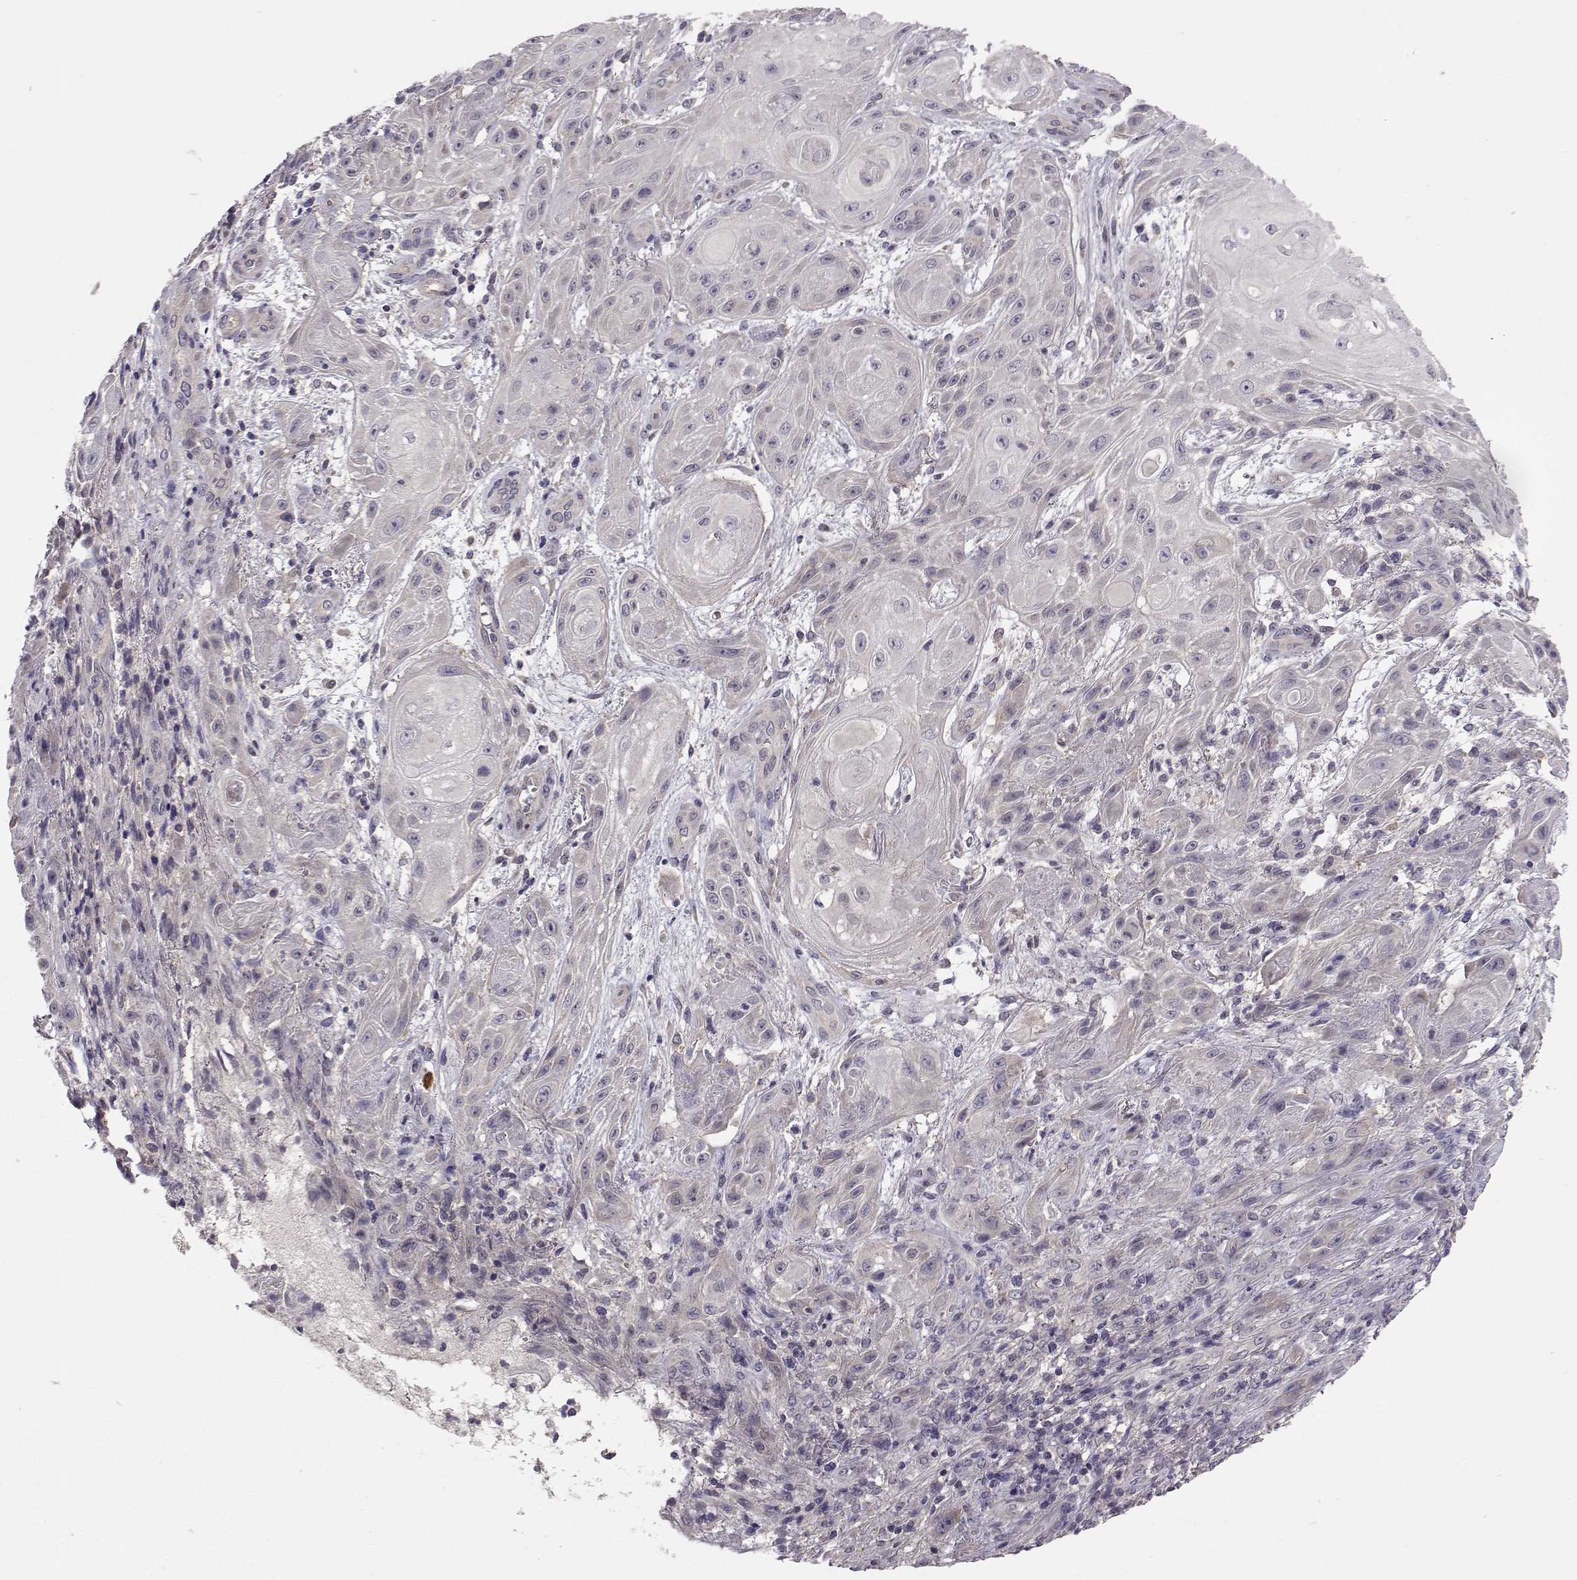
{"staining": {"intensity": "negative", "quantity": "none", "location": "none"}, "tissue": "skin cancer", "cell_type": "Tumor cells", "image_type": "cancer", "snomed": [{"axis": "morphology", "description": "Squamous cell carcinoma, NOS"}, {"axis": "topography", "description": "Skin"}], "caption": "Skin cancer (squamous cell carcinoma) stained for a protein using immunohistochemistry (IHC) demonstrates no staining tumor cells.", "gene": "PEX5L", "patient": {"sex": "male", "age": 62}}